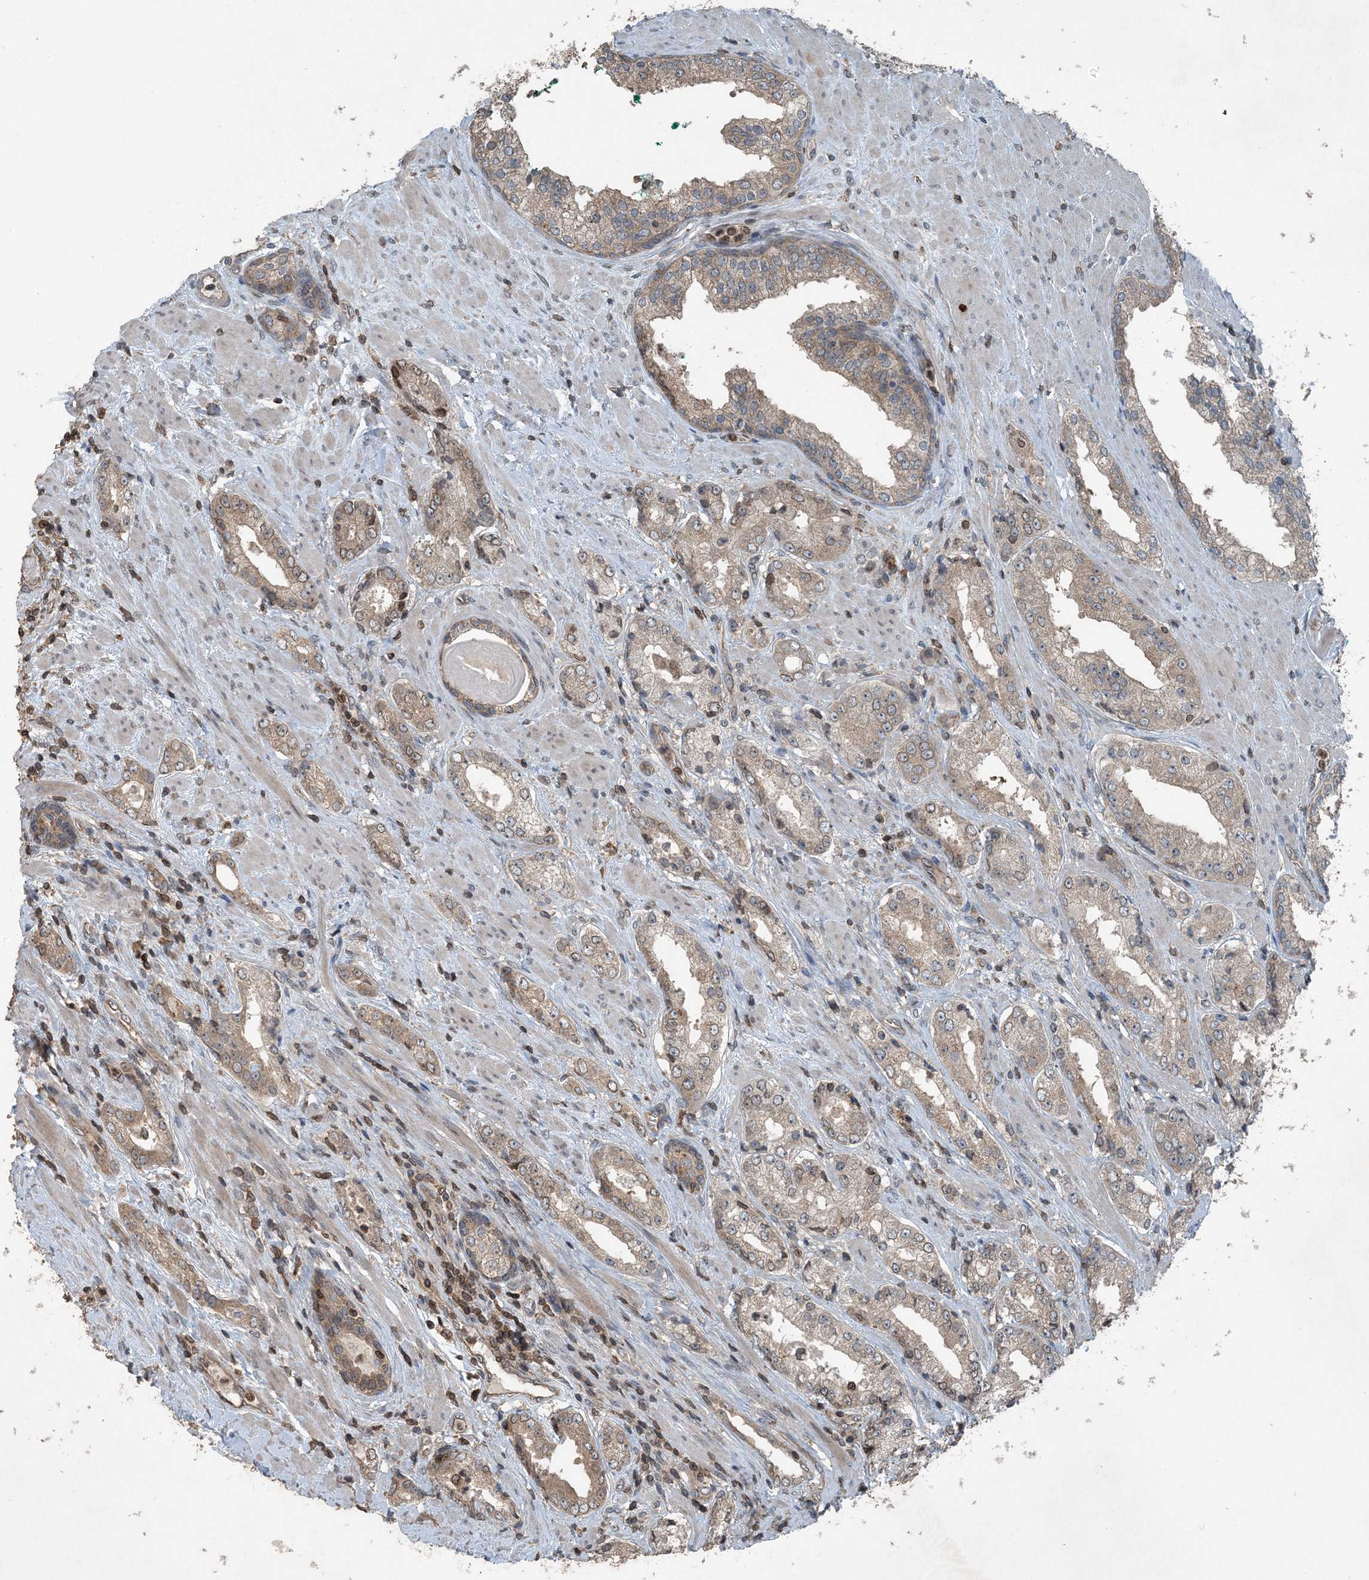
{"staining": {"intensity": "weak", "quantity": "25%-75%", "location": "cytoplasmic/membranous"}, "tissue": "prostate cancer", "cell_type": "Tumor cells", "image_type": "cancer", "snomed": [{"axis": "morphology", "description": "Adenocarcinoma, Low grade"}, {"axis": "topography", "description": "Prostate"}], "caption": "Prostate low-grade adenocarcinoma stained with a protein marker demonstrates weak staining in tumor cells.", "gene": "ZFAND2B", "patient": {"sex": "male", "age": 67}}